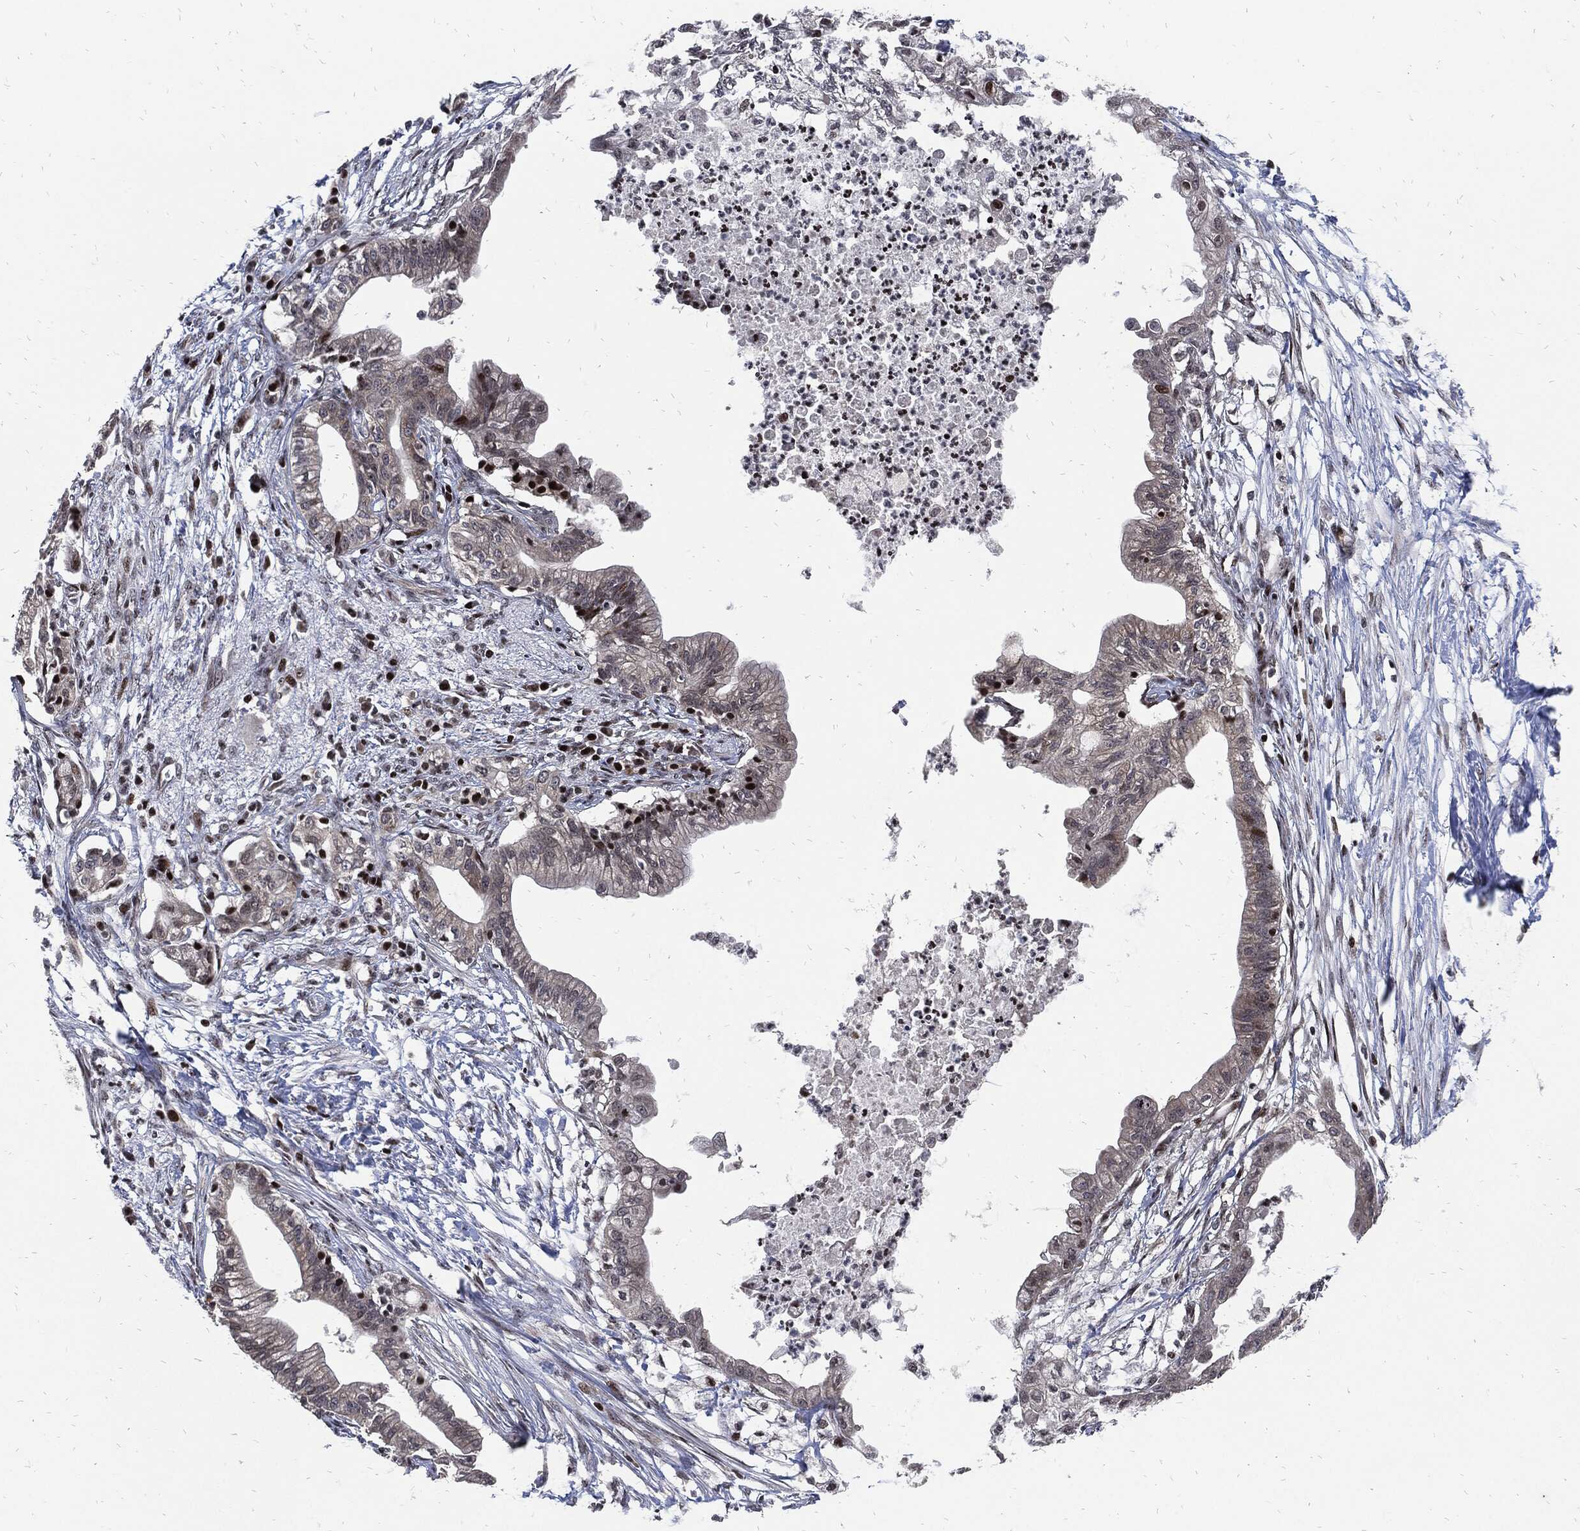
{"staining": {"intensity": "strong", "quantity": "<25%", "location": "cytoplasmic/membranous"}, "tissue": "pancreatic cancer", "cell_type": "Tumor cells", "image_type": "cancer", "snomed": [{"axis": "morphology", "description": "Normal tissue, NOS"}, {"axis": "morphology", "description": "Adenocarcinoma, NOS"}, {"axis": "topography", "description": "Pancreas"}], "caption": "Human pancreatic cancer (adenocarcinoma) stained for a protein (brown) demonstrates strong cytoplasmic/membranous positive positivity in about <25% of tumor cells.", "gene": "ZNF775", "patient": {"sex": "female", "age": 58}}